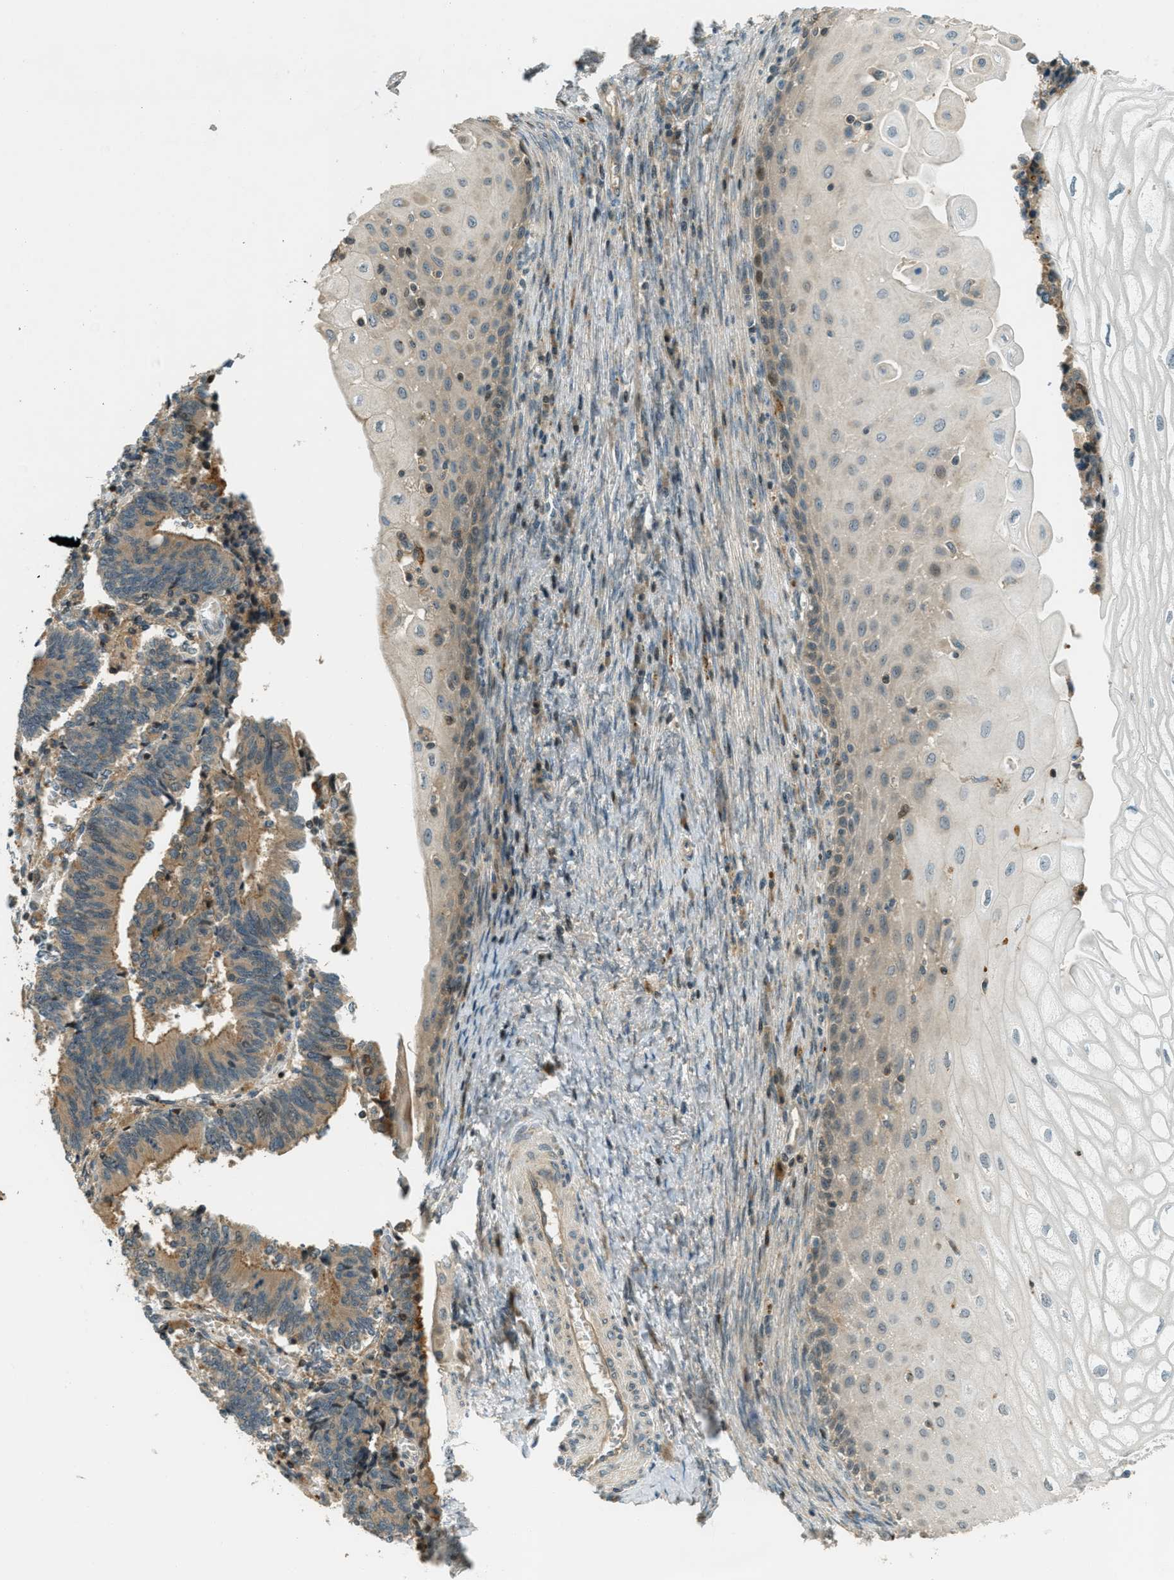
{"staining": {"intensity": "moderate", "quantity": ">75%", "location": "cytoplasmic/membranous"}, "tissue": "cervical cancer", "cell_type": "Tumor cells", "image_type": "cancer", "snomed": [{"axis": "morphology", "description": "Adenocarcinoma, NOS"}, {"axis": "topography", "description": "Cervix"}], "caption": "Protein staining demonstrates moderate cytoplasmic/membranous expression in approximately >75% of tumor cells in adenocarcinoma (cervical). Immunohistochemistry (ihc) stains the protein in brown and the nuclei are stained blue.", "gene": "PTPN23", "patient": {"sex": "female", "age": 44}}